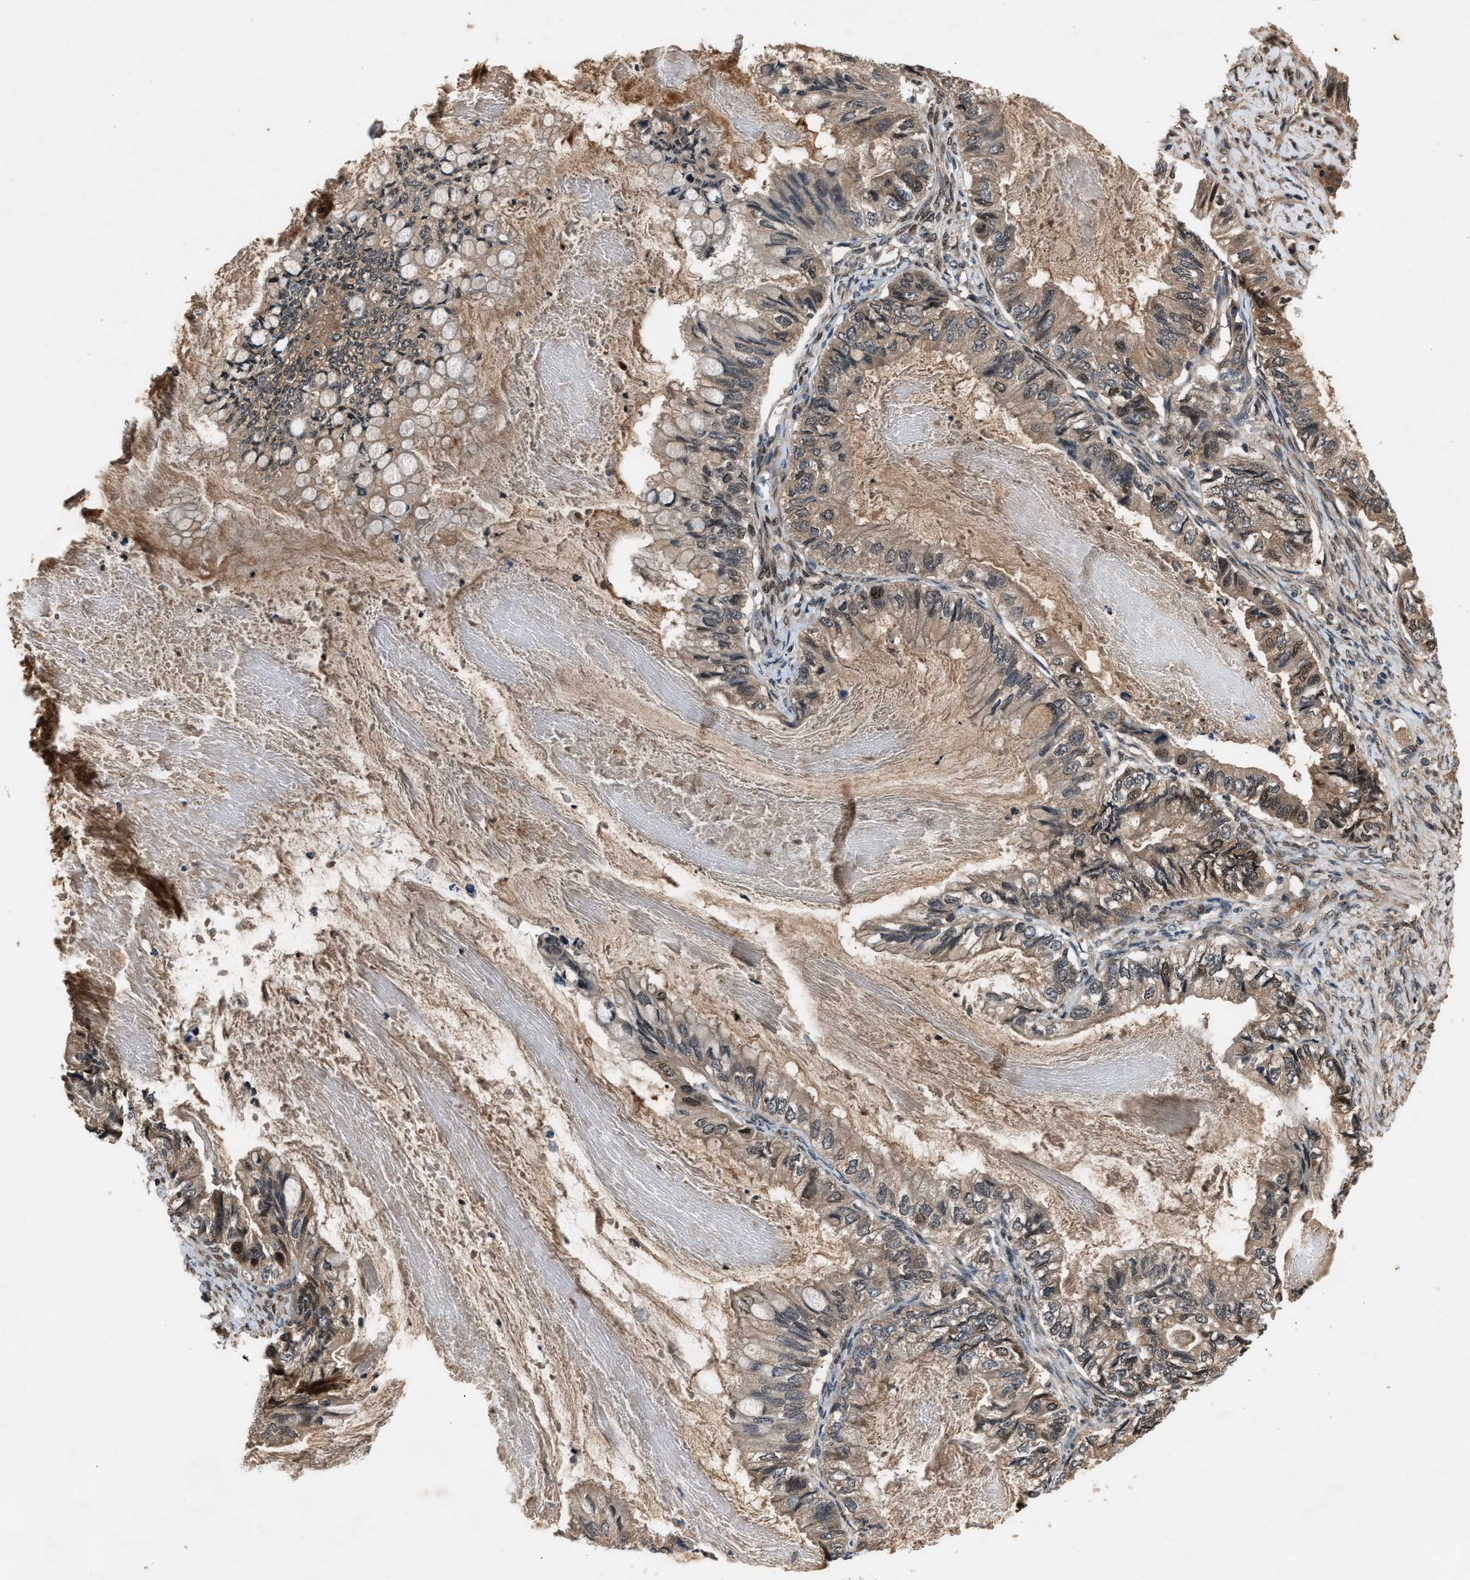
{"staining": {"intensity": "weak", "quantity": "25%-75%", "location": "cytoplasmic/membranous,nuclear"}, "tissue": "ovarian cancer", "cell_type": "Tumor cells", "image_type": "cancer", "snomed": [{"axis": "morphology", "description": "Cystadenocarcinoma, mucinous, NOS"}, {"axis": "topography", "description": "Ovary"}], "caption": "DAB immunohistochemical staining of human mucinous cystadenocarcinoma (ovarian) shows weak cytoplasmic/membranous and nuclear protein expression in about 25%-75% of tumor cells.", "gene": "TP53I3", "patient": {"sex": "female", "age": 80}}